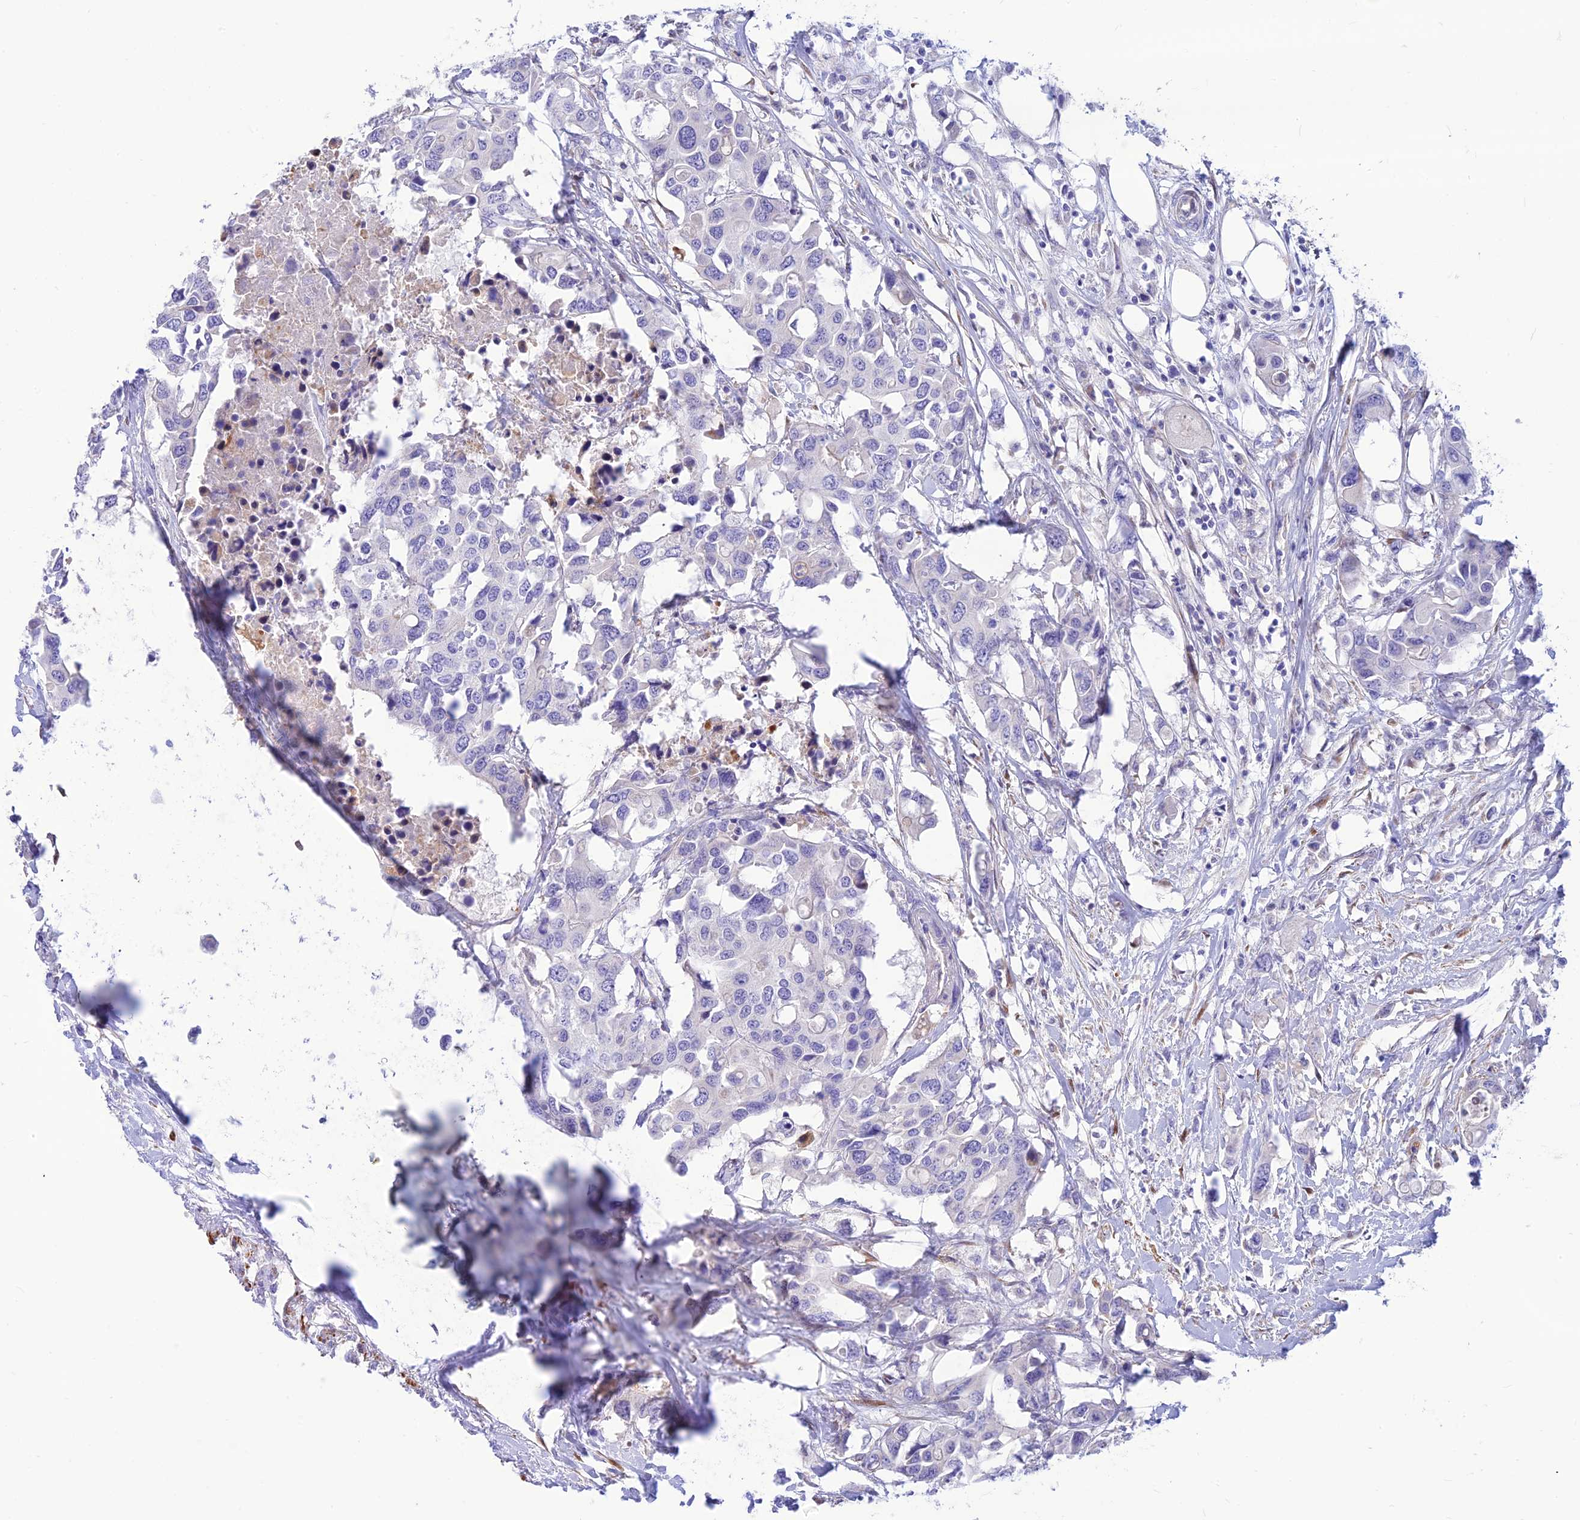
{"staining": {"intensity": "negative", "quantity": "none", "location": "none"}, "tissue": "colorectal cancer", "cell_type": "Tumor cells", "image_type": "cancer", "snomed": [{"axis": "morphology", "description": "Adenocarcinoma, NOS"}, {"axis": "topography", "description": "Colon"}], "caption": "Immunohistochemical staining of colorectal cancer (adenocarcinoma) displays no significant staining in tumor cells.", "gene": "FAM186B", "patient": {"sex": "male", "age": 77}}